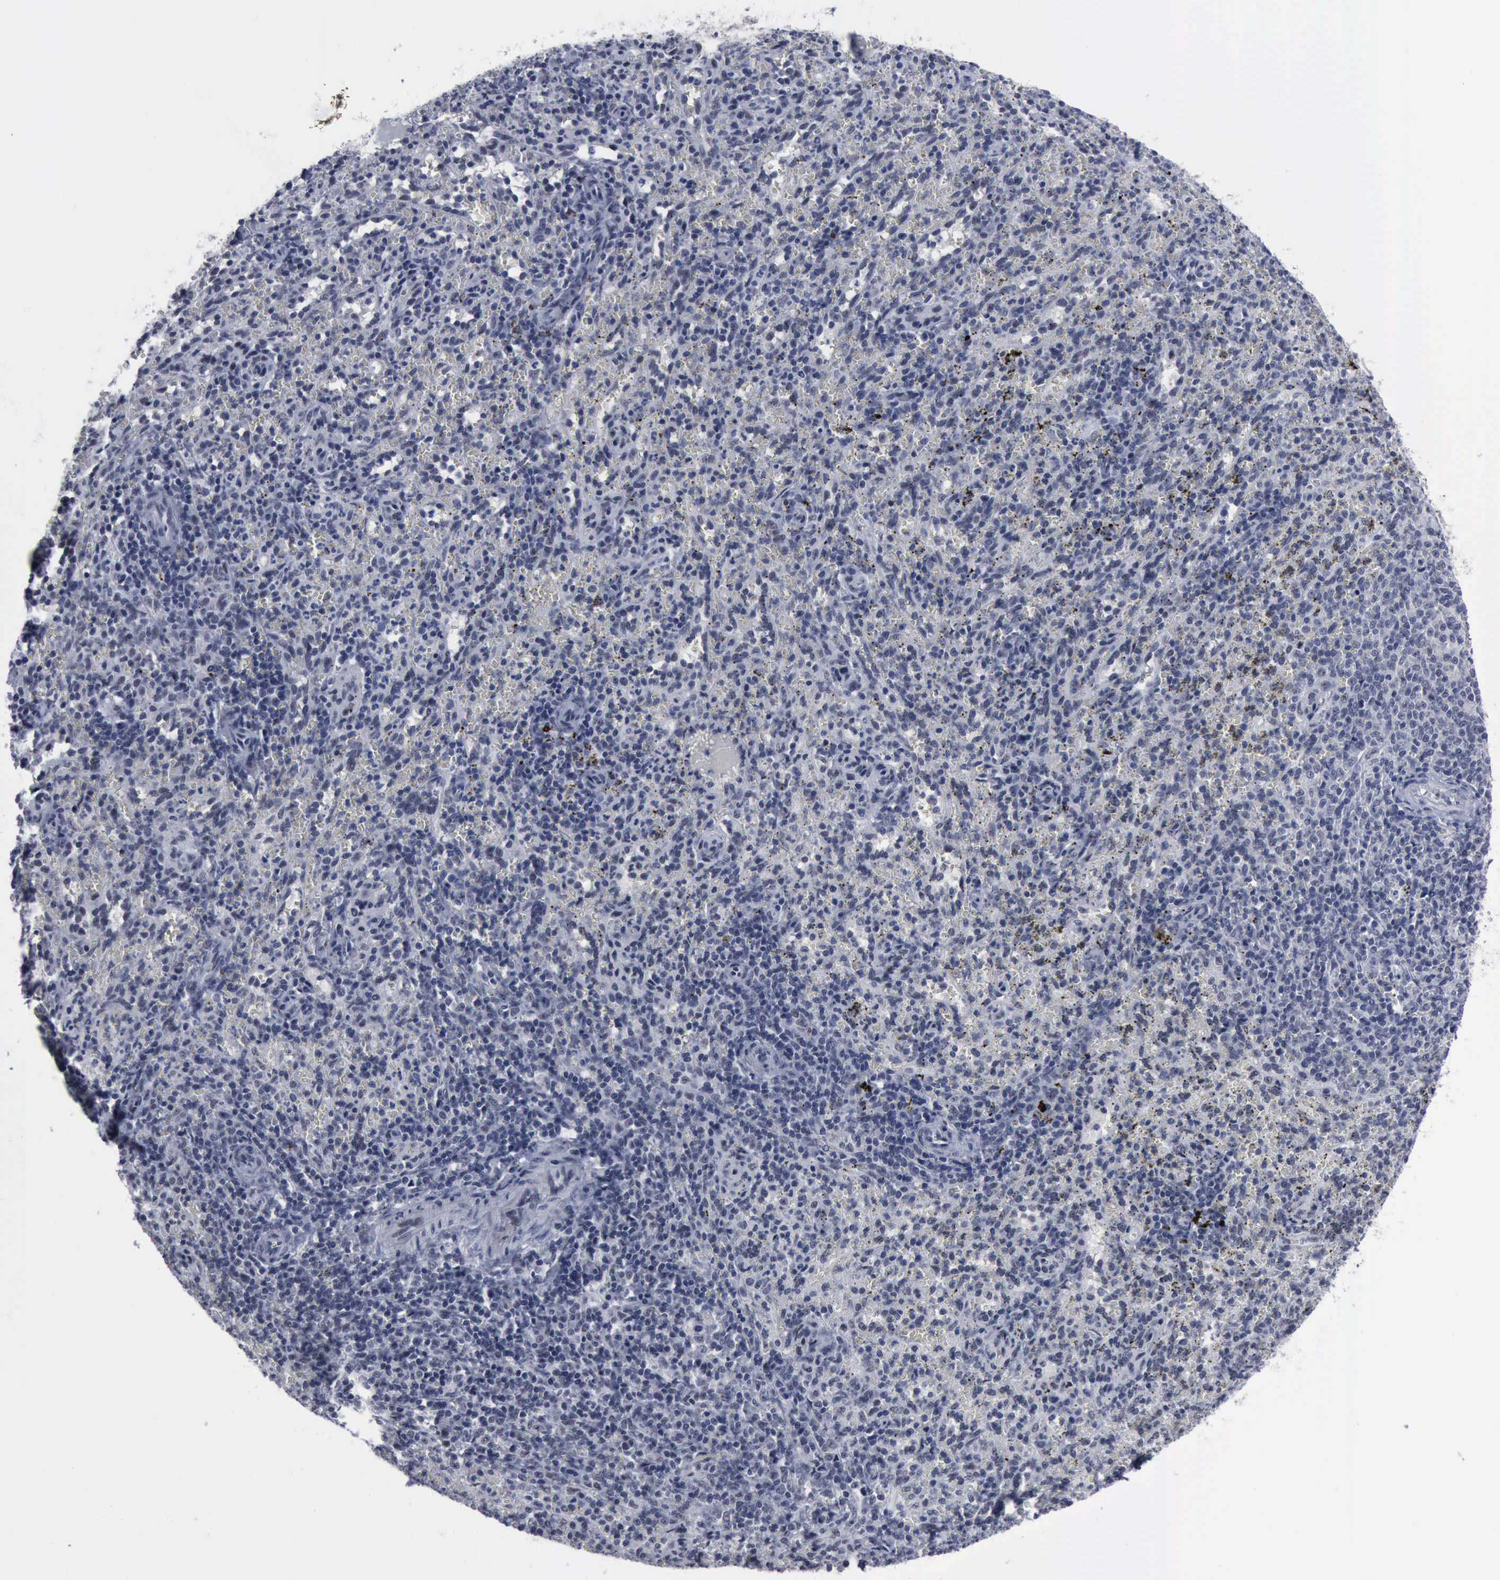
{"staining": {"intensity": "negative", "quantity": "none", "location": "none"}, "tissue": "spleen", "cell_type": "Cells in red pulp", "image_type": "normal", "snomed": [{"axis": "morphology", "description": "Normal tissue, NOS"}, {"axis": "topography", "description": "Spleen"}], "caption": "Cells in red pulp are negative for protein expression in normal human spleen. The staining is performed using DAB brown chromogen with nuclei counter-stained in using hematoxylin.", "gene": "BRD1", "patient": {"sex": "female", "age": 10}}